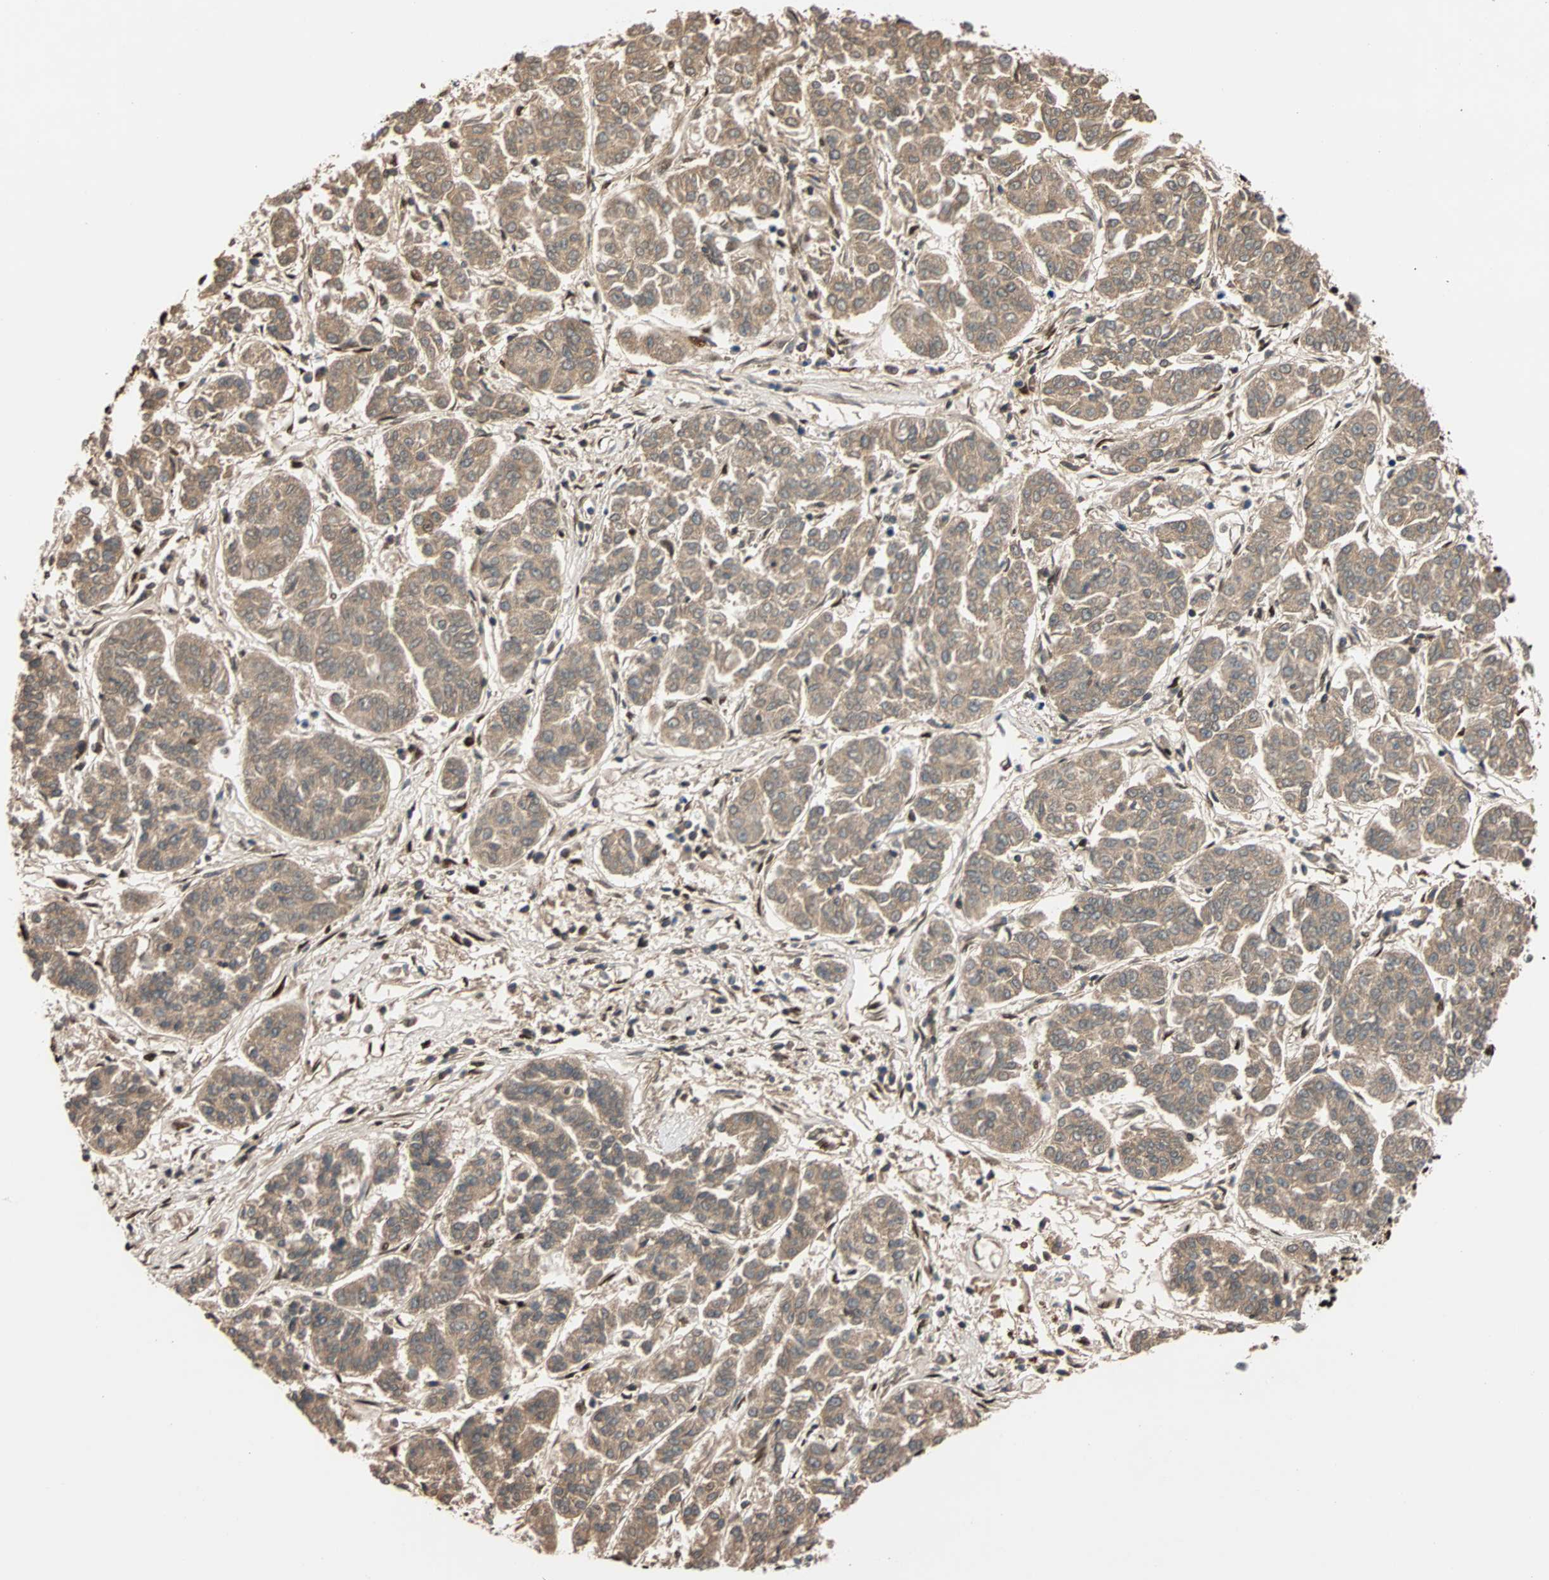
{"staining": {"intensity": "moderate", "quantity": ">75%", "location": "cytoplasmic/membranous"}, "tissue": "lung cancer", "cell_type": "Tumor cells", "image_type": "cancer", "snomed": [{"axis": "morphology", "description": "Adenocarcinoma, NOS"}, {"axis": "topography", "description": "Lung"}], "caption": "Protein staining displays moderate cytoplasmic/membranous staining in about >75% of tumor cells in adenocarcinoma (lung).", "gene": "ILF2", "patient": {"sex": "male", "age": 84}}